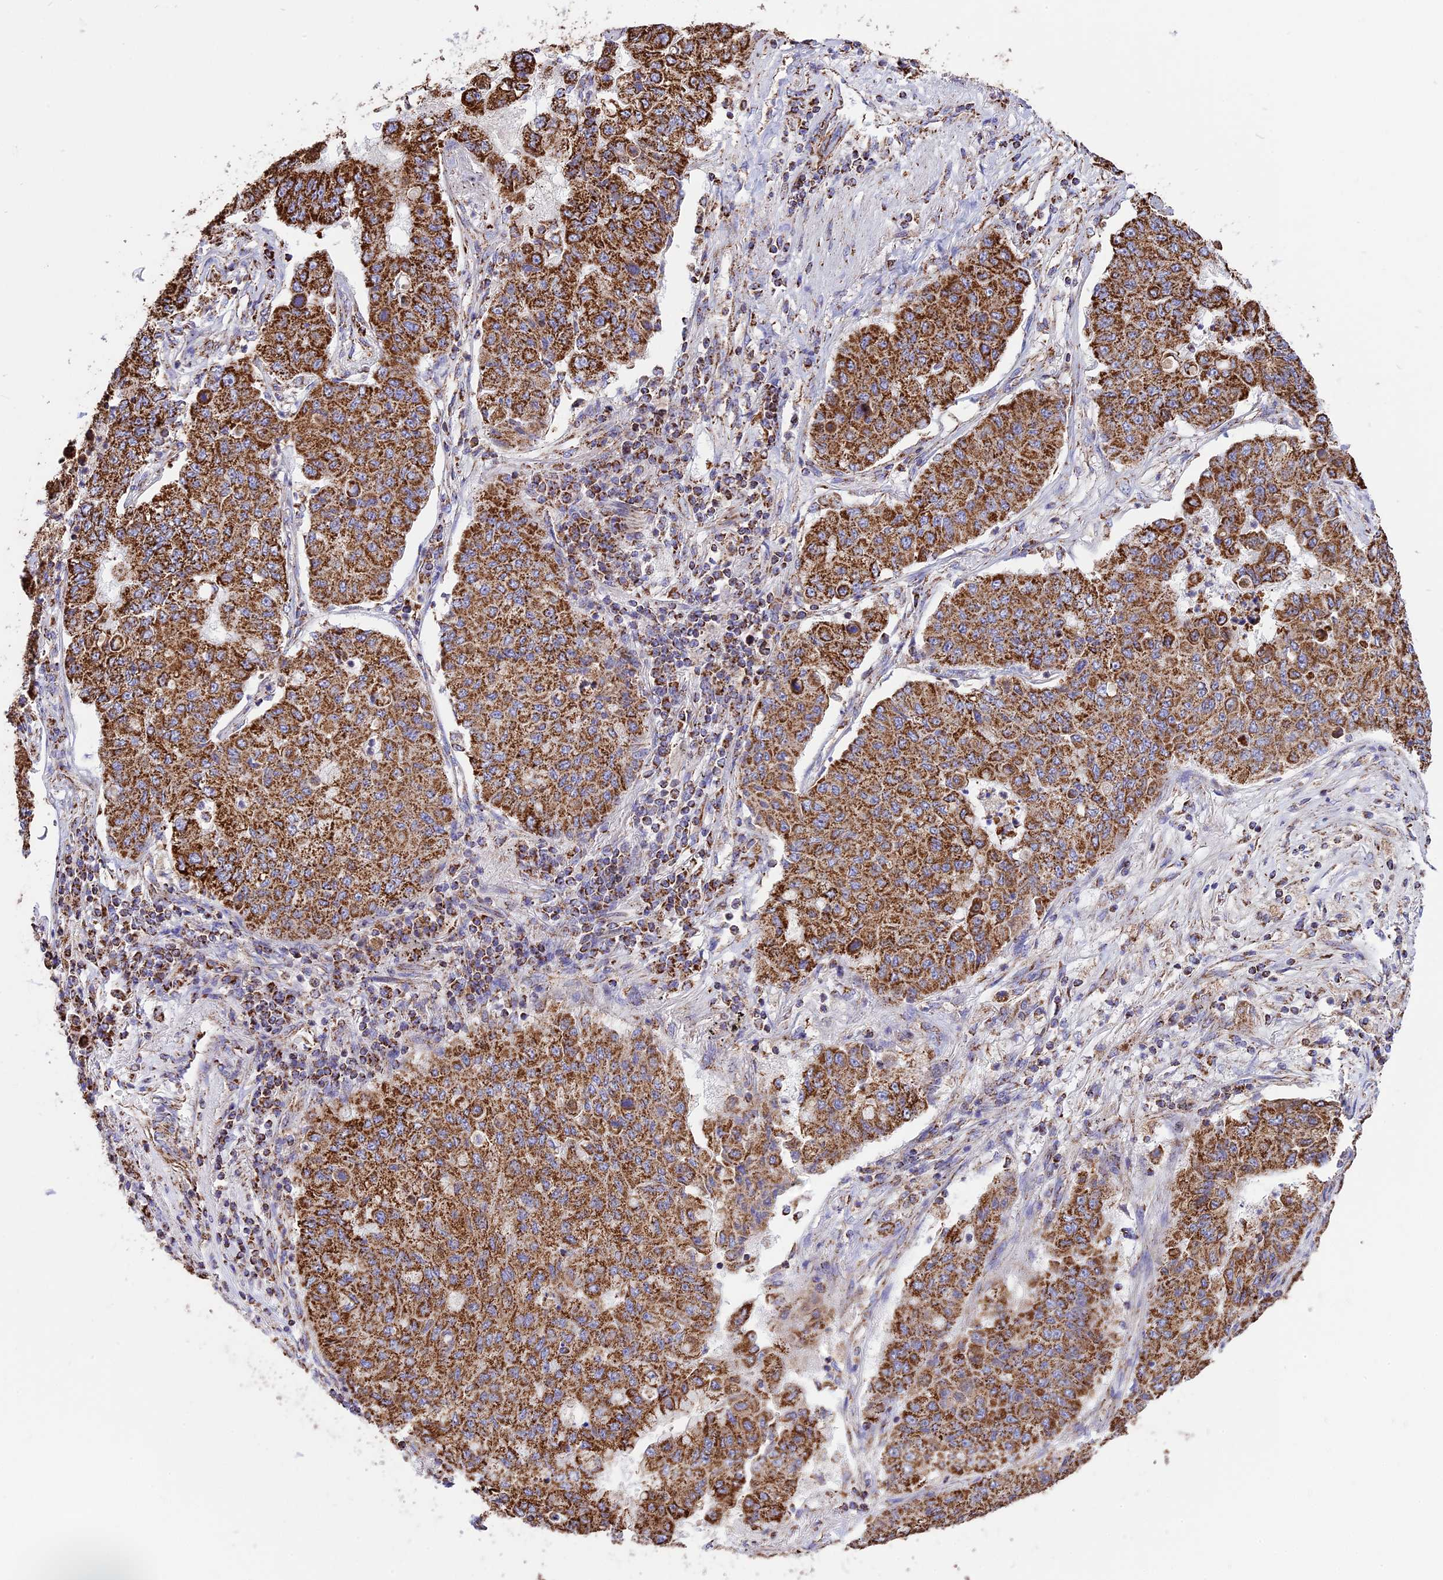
{"staining": {"intensity": "strong", "quantity": ">75%", "location": "cytoplasmic/membranous"}, "tissue": "lung cancer", "cell_type": "Tumor cells", "image_type": "cancer", "snomed": [{"axis": "morphology", "description": "Squamous cell carcinoma, NOS"}, {"axis": "topography", "description": "Lung"}], "caption": "Immunohistochemical staining of squamous cell carcinoma (lung) demonstrates strong cytoplasmic/membranous protein positivity in approximately >75% of tumor cells.", "gene": "TTC4", "patient": {"sex": "male", "age": 74}}